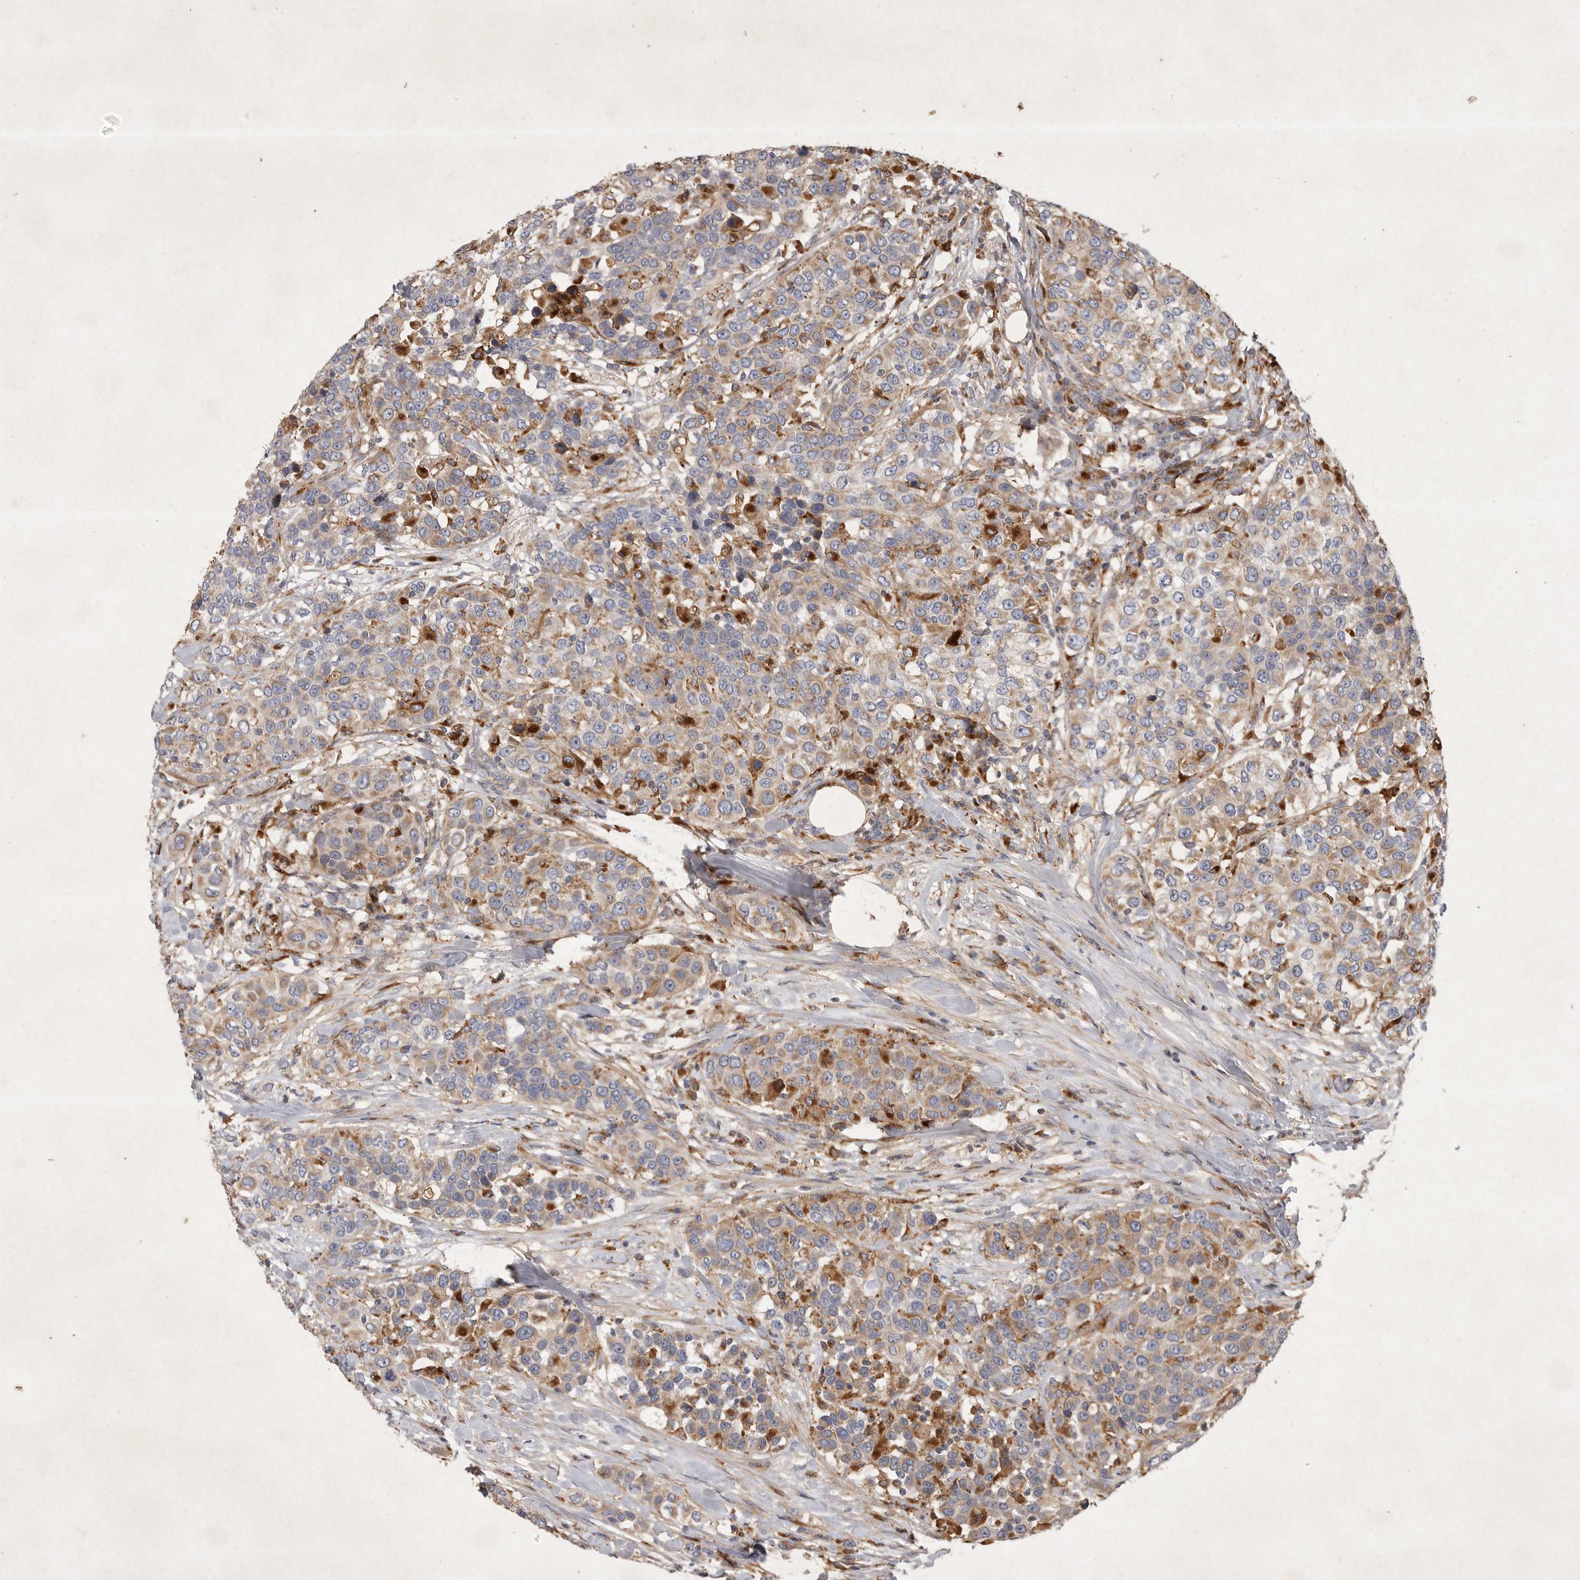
{"staining": {"intensity": "moderate", "quantity": "25%-75%", "location": "cytoplasmic/membranous"}, "tissue": "urothelial cancer", "cell_type": "Tumor cells", "image_type": "cancer", "snomed": [{"axis": "morphology", "description": "Urothelial carcinoma, High grade"}, {"axis": "topography", "description": "Urinary bladder"}], "caption": "Protein staining of high-grade urothelial carcinoma tissue displays moderate cytoplasmic/membranous expression in approximately 25%-75% of tumor cells. Nuclei are stained in blue.", "gene": "MRPL41", "patient": {"sex": "female", "age": 80}}